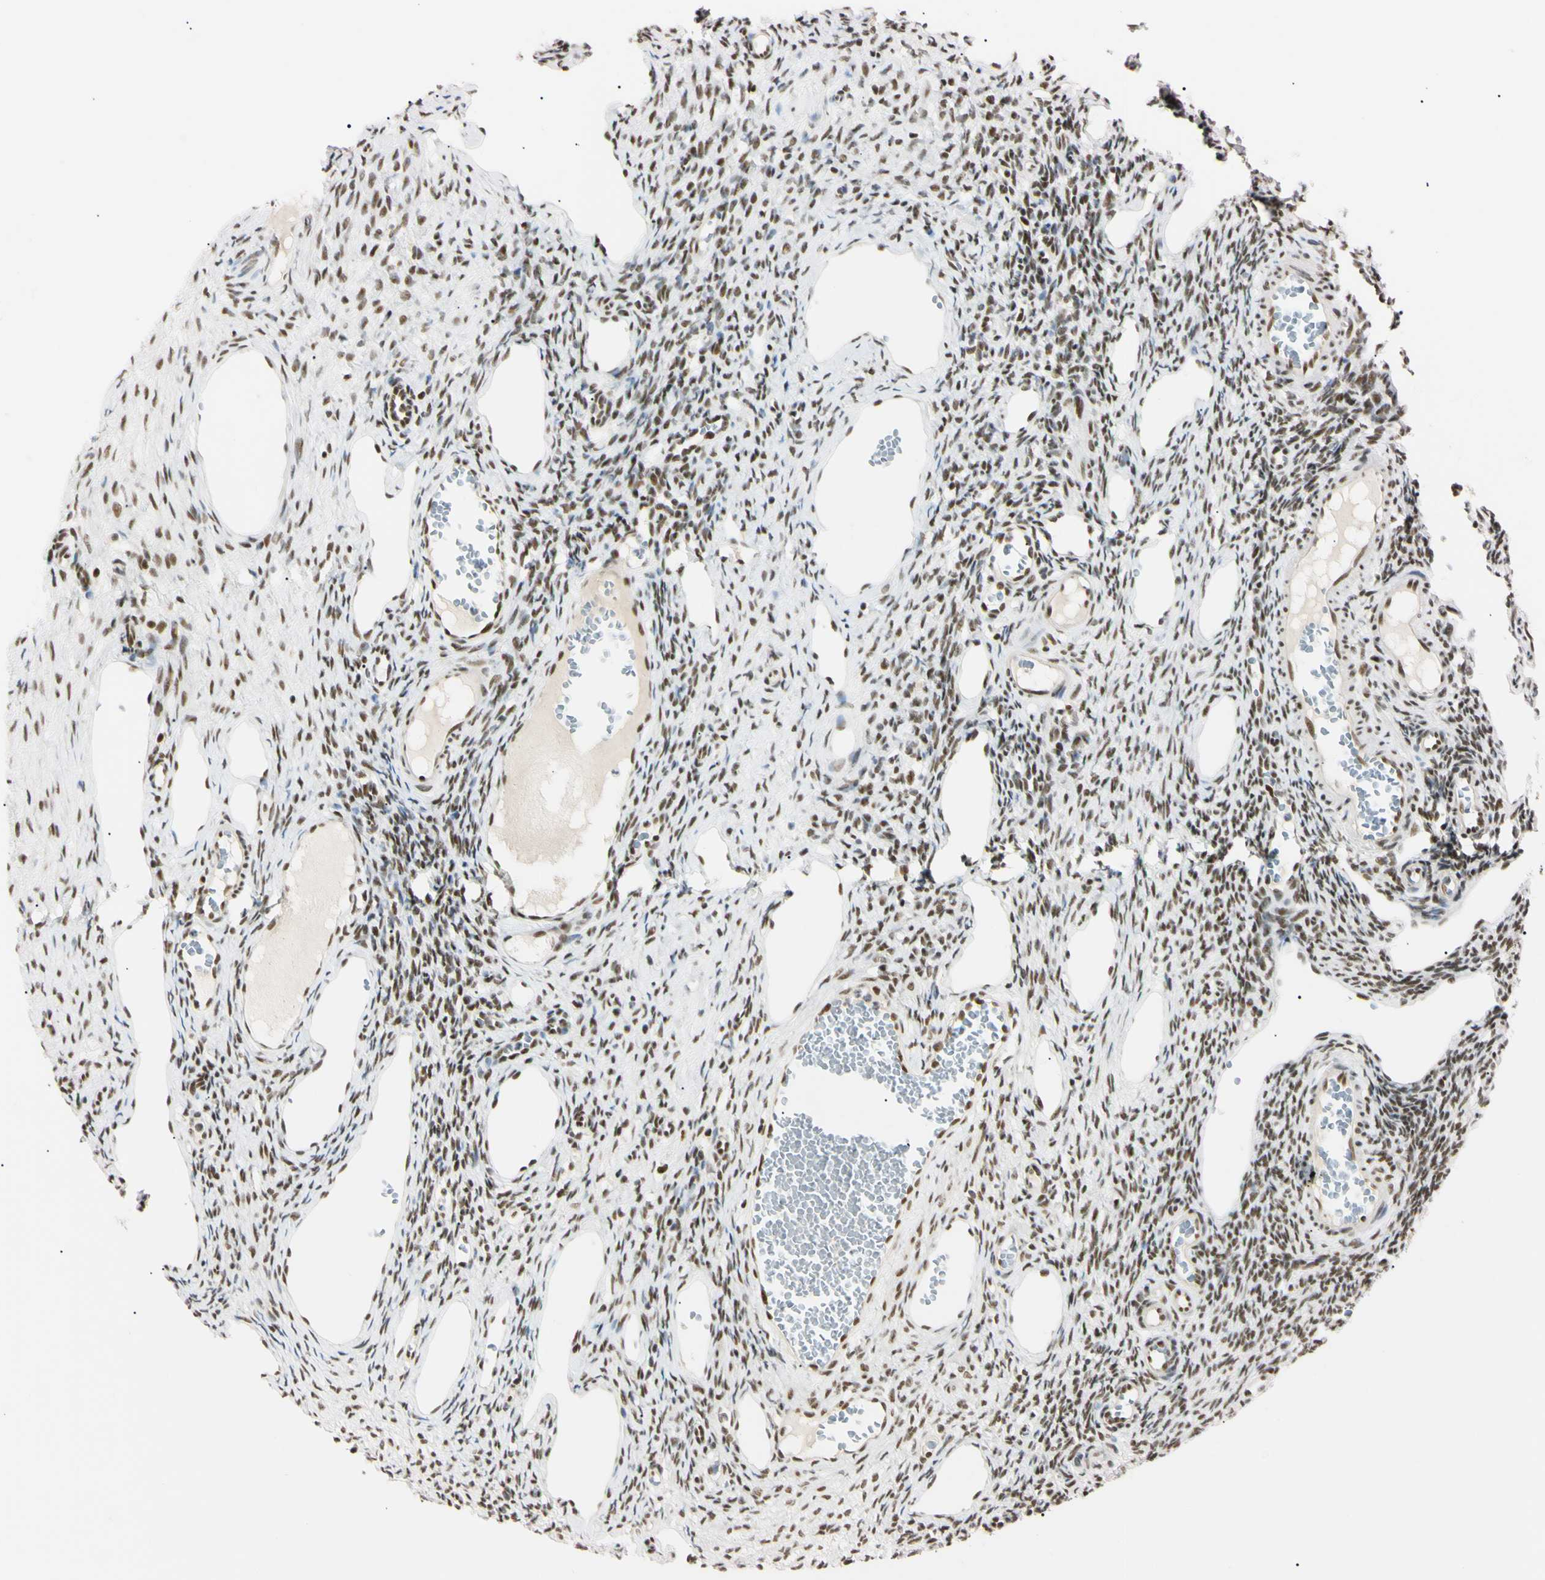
{"staining": {"intensity": "strong", "quantity": ">75%", "location": "nuclear"}, "tissue": "ovary", "cell_type": "Ovarian stroma cells", "image_type": "normal", "snomed": [{"axis": "morphology", "description": "Normal tissue, NOS"}, {"axis": "topography", "description": "Ovary"}], "caption": "DAB immunohistochemical staining of unremarkable human ovary shows strong nuclear protein expression in about >75% of ovarian stroma cells. The protein of interest is shown in brown color, while the nuclei are stained blue.", "gene": "ZNF134", "patient": {"sex": "female", "age": 33}}